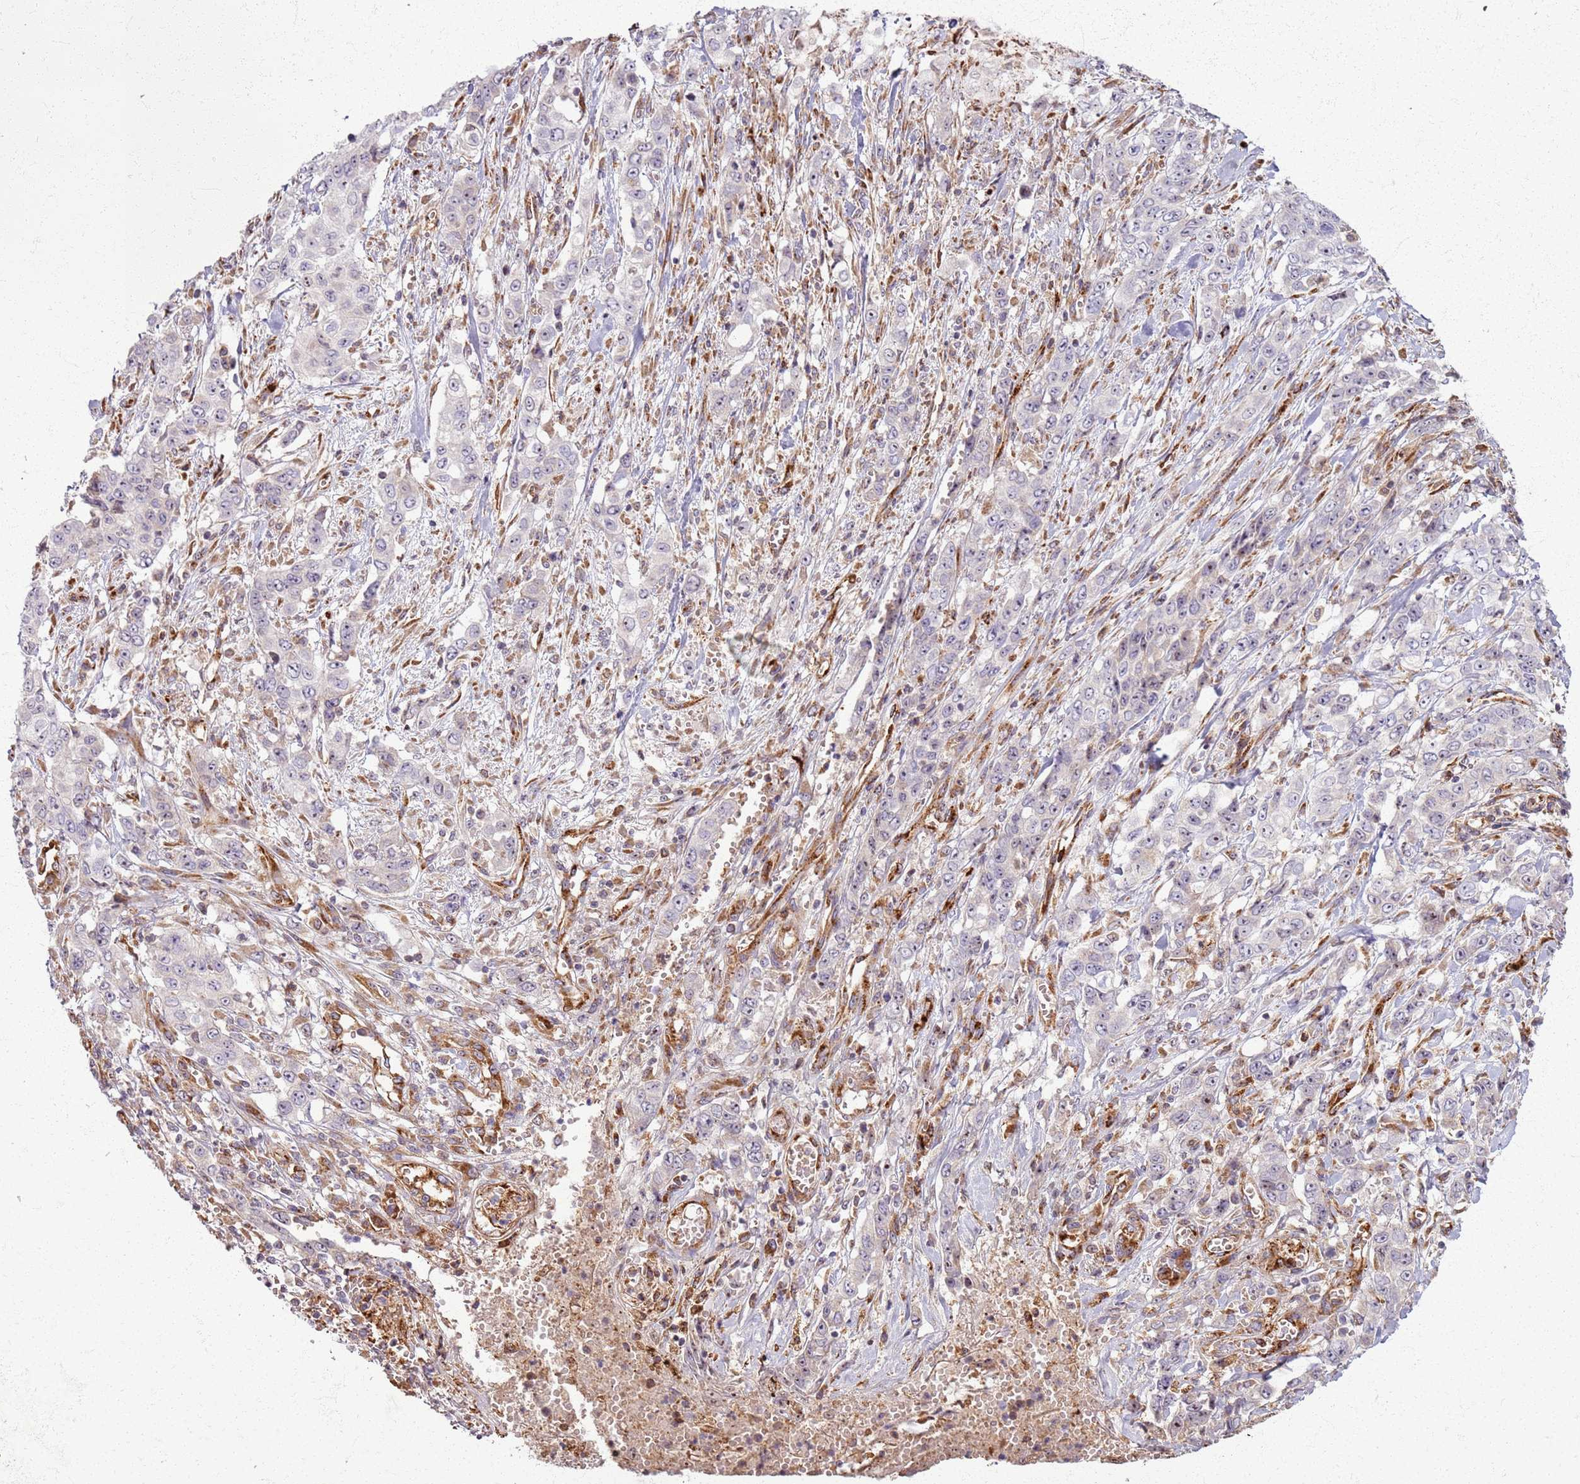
{"staining": {"intensity": "weak", "quantity": "<25%", "location": "cytoplasmic/membranous"}, "tissue": "stomach cancer", "cell_type": "Tumor cells", "image_type": "cancer", "snomed": [{"axis": "morphology", "description": "Normal tissue, NOS"}, {"axis": "morphology", "description": "Adenocarcinoma, NOS"}, {"axis": "topography", "description": "Stomach"}], "caption": "Image shows no significant protein positivity in tumor cells of stomach adenocarcinoma. Brightfield microscopy of immunohistochemistry (IHC) stained with DAB (brown) and hematoxylin (blue), captured at high magnification.", "gene": "KRI1", "patient": {"sex": "female", "age": 64}}